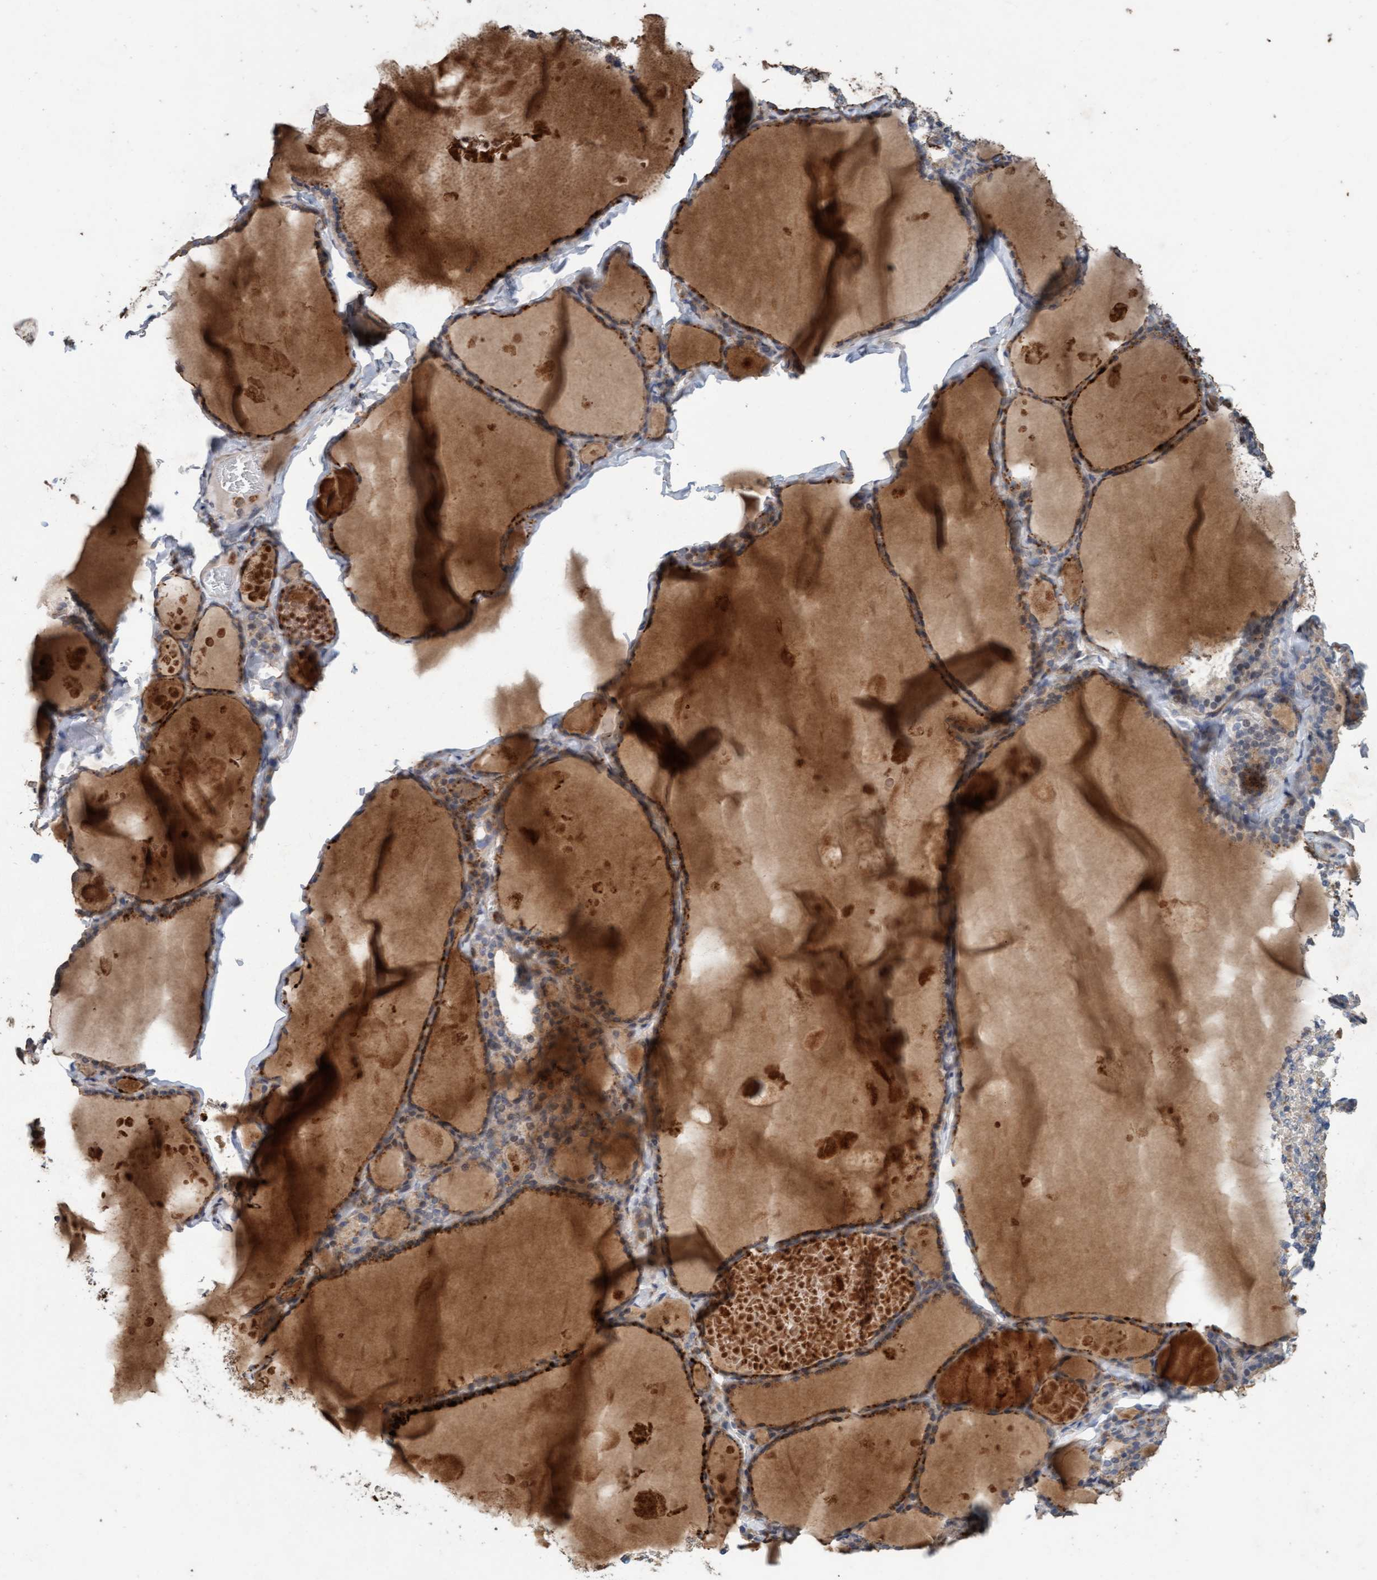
{"staining": {"intensity": "moderate", "quantity": ">75%", "location": "cytoplasmic/membranous"}, "tissue": "thyroid gland", "cell_type": "Glandular cells", "image_type": "normal", "snomed": [{"axis": "morphology", "description": "Normal tissue, NOS"}, {"axis": "topography", "description": "Thyroid gland"}], "caption": "This histopathology image shows immunohistochemistry (IHC) staining of unremarkable human thyroid gland, with medium moderate cytoplasmic/membranous positivity in approximately >75% of glandular cells.", "gene": "LONRF1", "patient": {"sex": "male", "age": 56}}